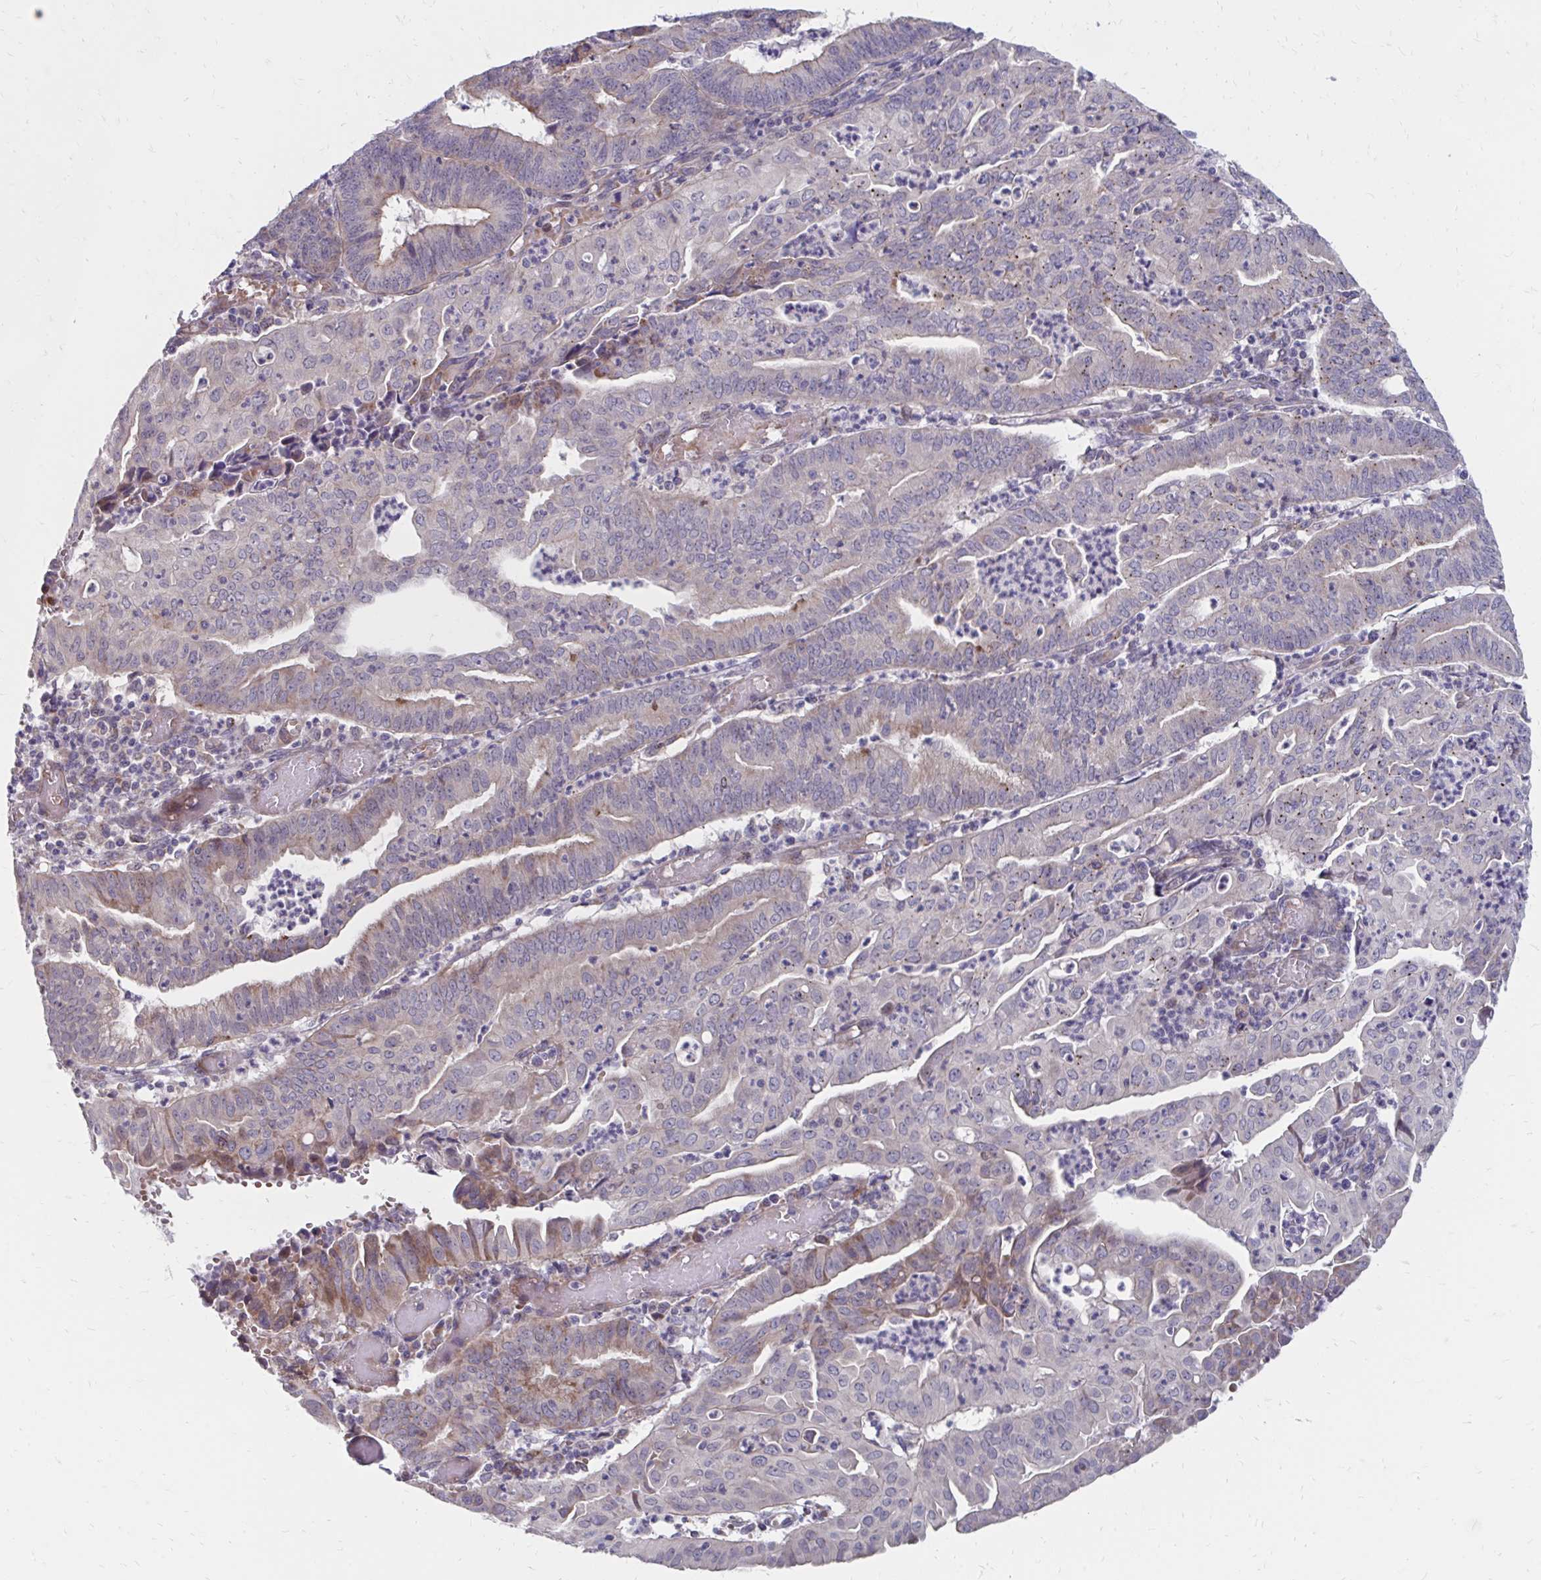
{"staining": {"intensity": "moderate", "quantity": "<25%", "location": "cytoplasmic/membranous"}, "tissue": "endometrial cancer", "cell_type": "Tumor cells", "image_type": "cancer", "snomed": [{"axis": "morphology", "description": "Adenocarcinoma, NOS"}, {"axis": "topography", "description": "Endometrium"}], "caption": "Moderate cytoplasmic/membranous expression is identified in approximately <25% of tumor cells in adenocarcinoma (endometrial). Using DAB (3,3'-diaminobenzidine) (brown) and hematoxylin (blue) stains, captured at high magnification using brightfield microscopy.", "gene": "ITPR2", "patient": {"sex": "female", "age": 60}}